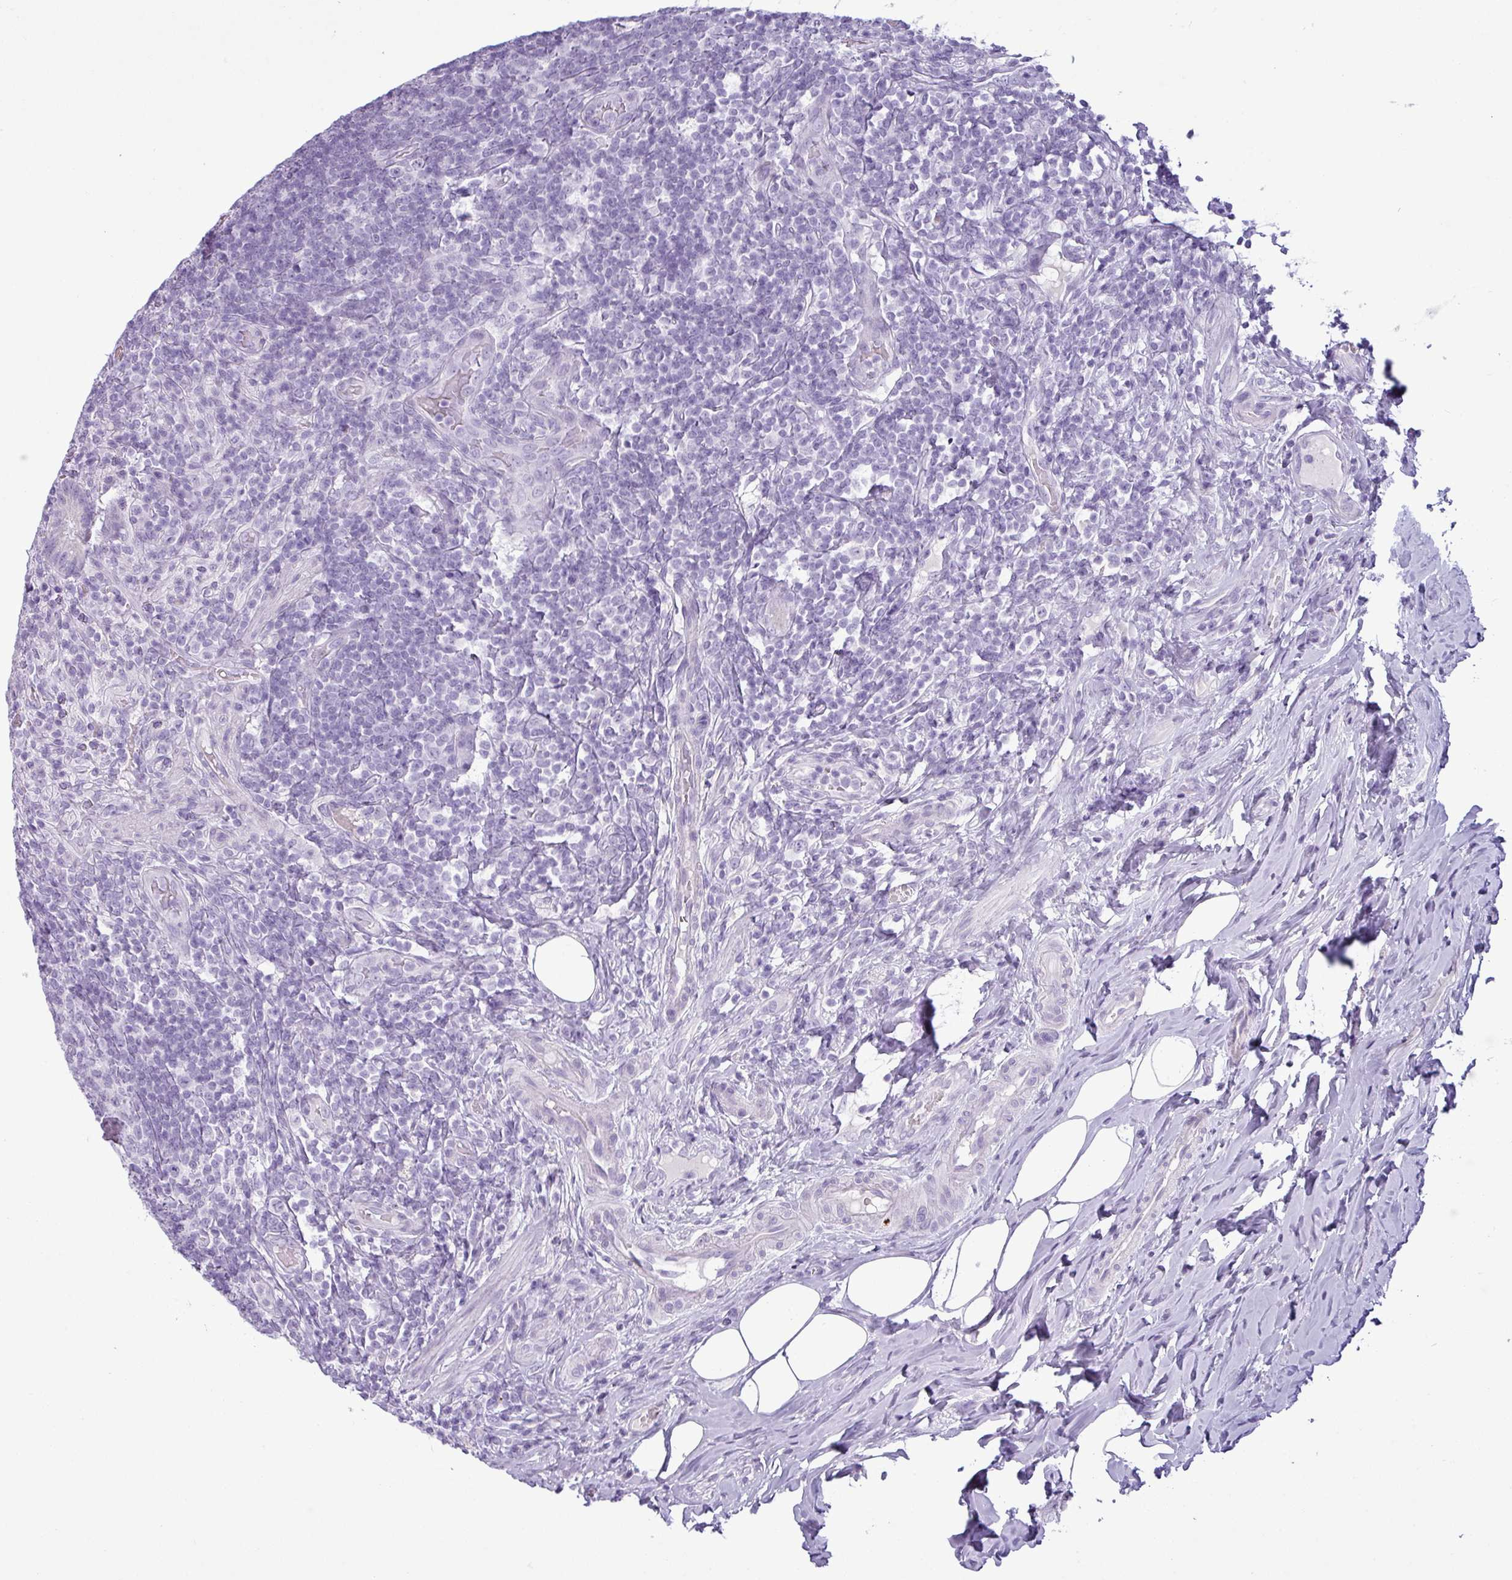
{"staining": {"intensity": "negative", "quantity": "none", "location": "none"}, "tissue": "appendix", "cell_type": "Glandular cells", "image_type": "normal", "snomed": [{"axis": "morphology", "description": "Normal tissue, NOS"}, {"axis": "topography", "description": "Appendix"}], "caption": "Protein analysis of unremarkable appendix reveals no significant expression in glandular cells. (Brightfield microscopy of DAB (3,3'-diaminobenzidine) IHC at high magnification).", "gene": "CDH16", "patient": {"sex": "female", "age": 43}}